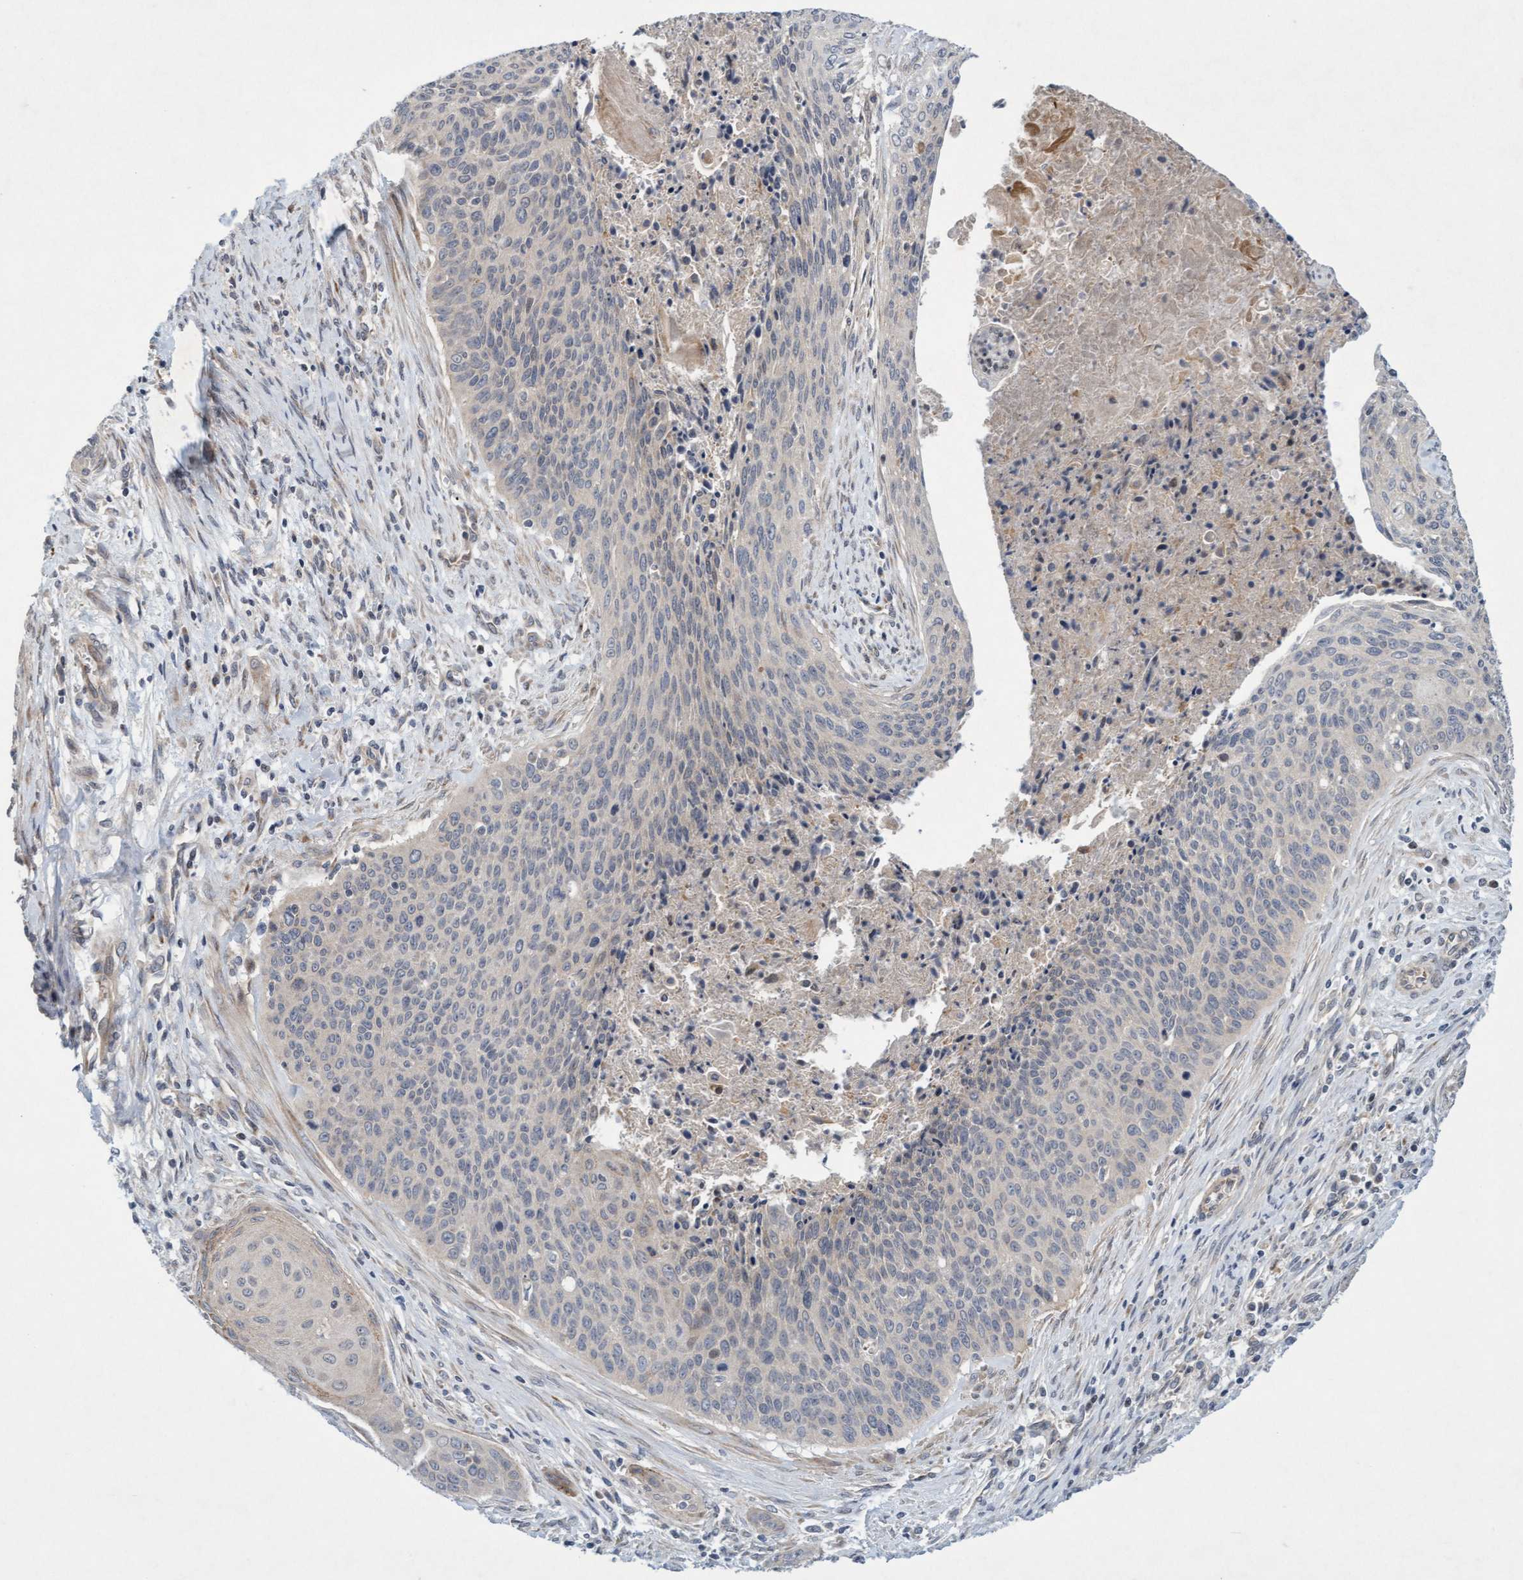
{"staining": {"intensity": "negative", "quantity": "none", "location": "none"}, "tissue": "cervical cancer", "cell_type": "Tumor cells", "image_type": "cancer", "snomed": [{"axis": "morphology", "description": "Squamous cell carcinoma, NOS"}, {"axis": "topography", "description": "Cervix"}], "caption": "Immunohistochemistry image of neoplastic tissue: human cervical squamous cell carcinoma stained with DAB demonstrates no significant protein positivity in tumor cells. (Brightfield microscopy of DAB (3,3'-diaminobenzidine) immunohistochemistry at high magnification).", "gene": "DDHD2", "patient": {"sex": "female", "age": 55}}